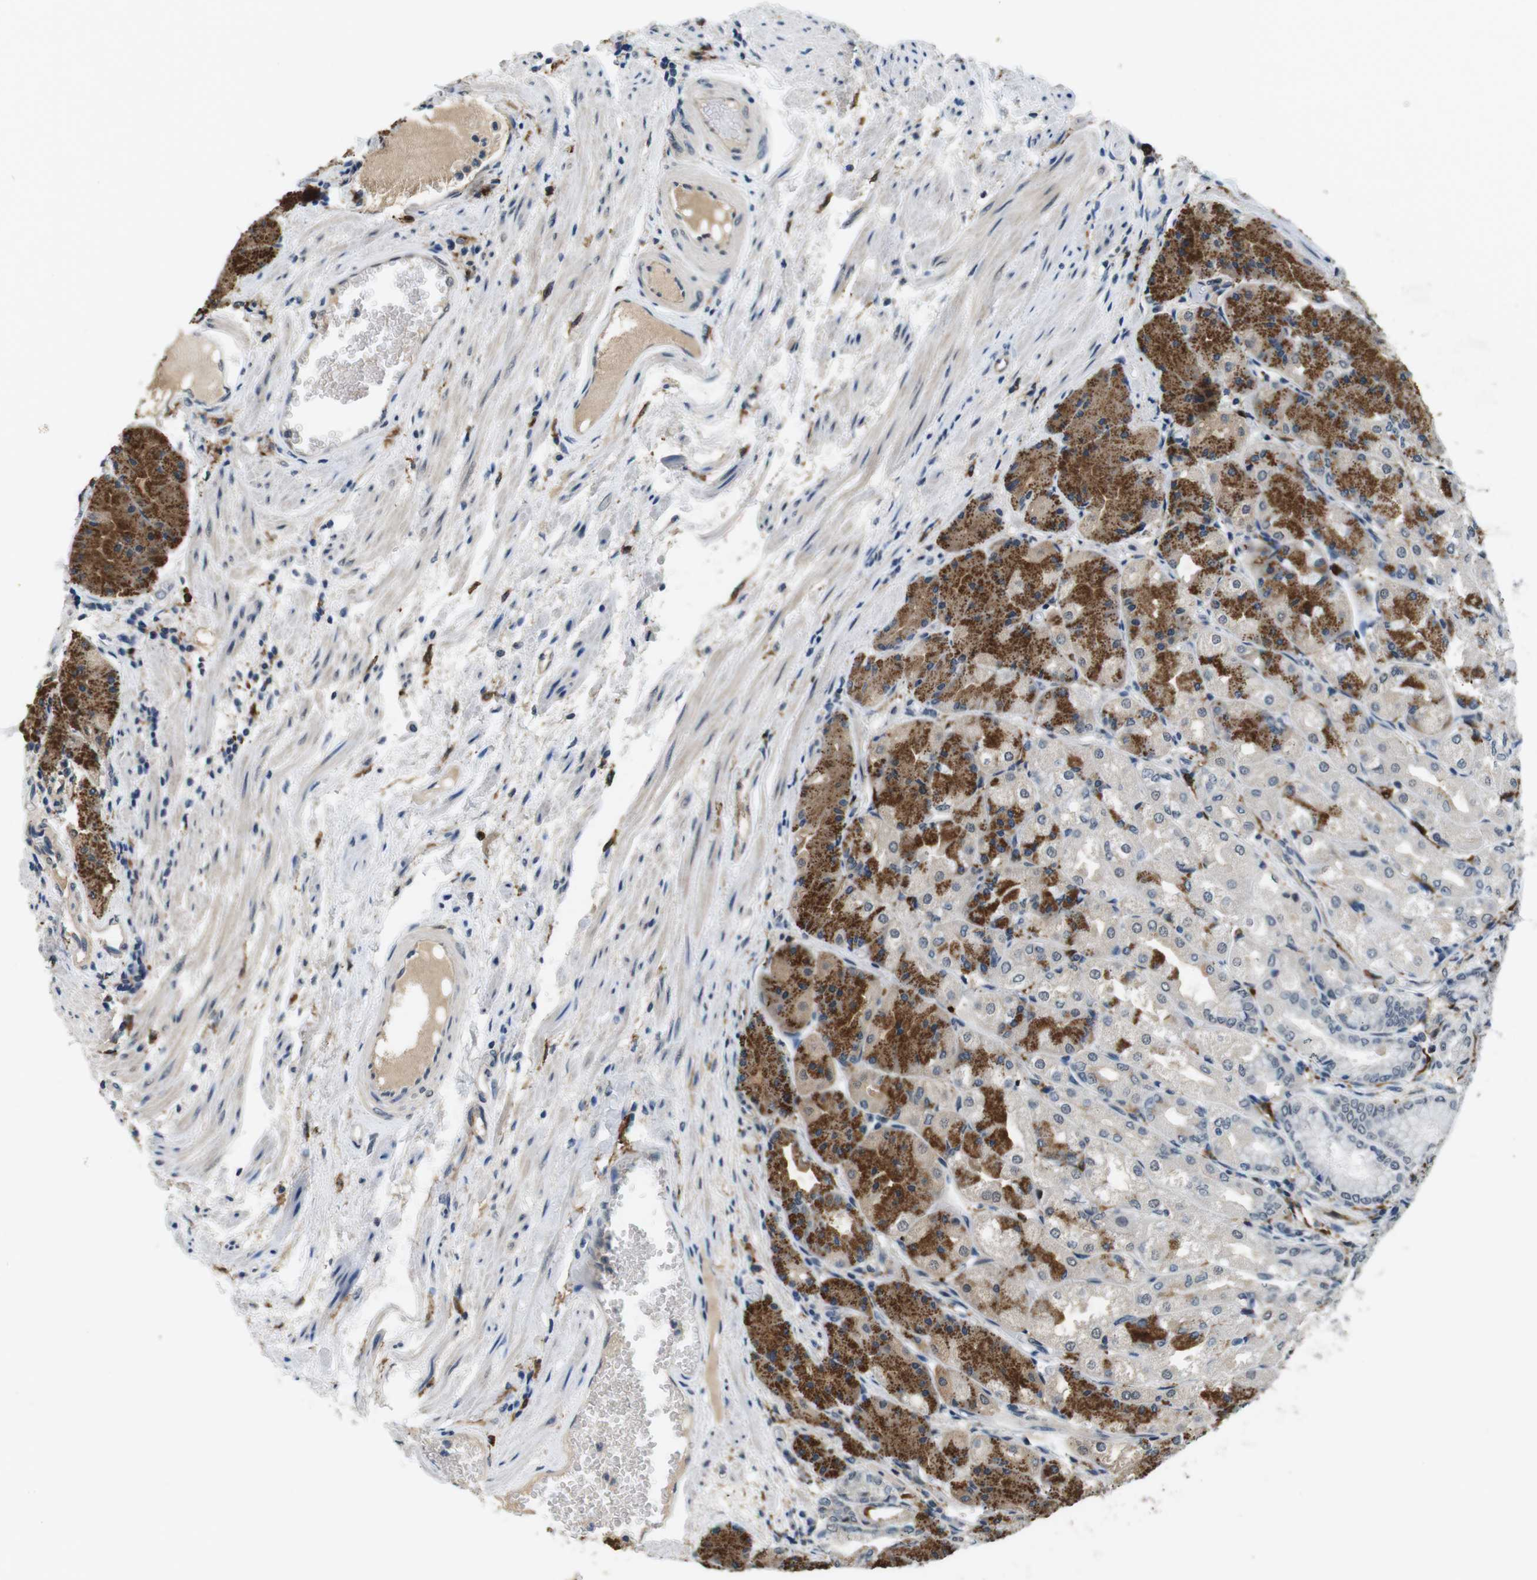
{"staining": {"intensity": "moderate", "quantity": "25%-75%", "location": "cytoplasmic/membranous"}, "tissue": "stomach", "cell_type": "Glandular cells", "image_type": "normal", "snomed": [{"axis": "morphology", "description": "Normal tissue, NOS"}, {"axis": "topography", "description": "Stomach, upper"}], "caption": "There is medium levels of moderate cytoplasmic/membranous staining in glandular cells of normal stomach, as demonstrated by immunohistochemical staining (brown color).", "gene": "CD163L1", "patient": {"sex": "male", "age": 72}}